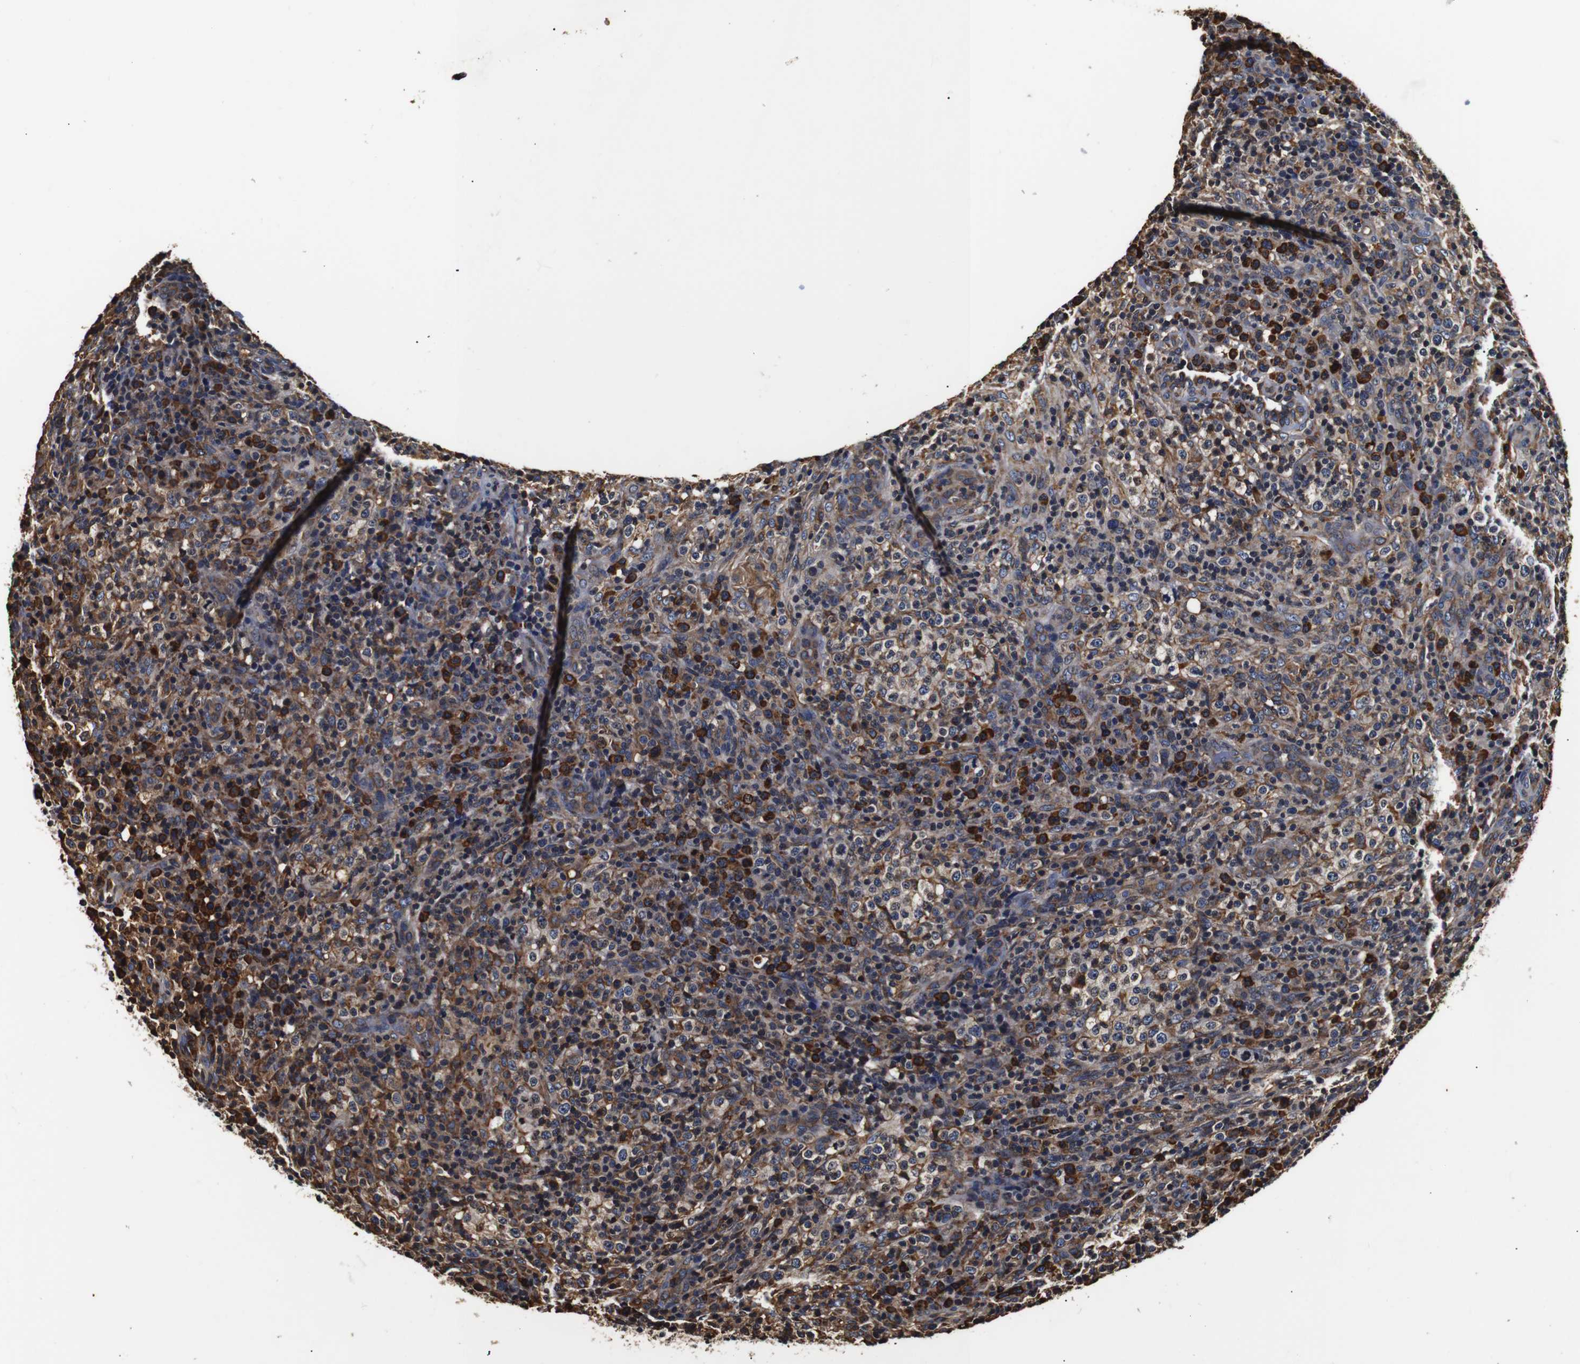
{"staining": {"intensity": "moderate", "quantity": "<25%", "location": "cytoplasmic/membranous"}, "tissue": "lymphoma", "cell_type": "Tumor cells", "image_type": "cancer", "snomed": [{"axis": "morphology", "description": "Malignant lymphoma, non-Hodgkin's type, High grade"}, {"axis": "topography", "description": "Lymph node"}], "caption": "DAB (3,3'-diaminobenzidine) immunohistochemical staining of malignant lymphoma, non-Hodgkin's type (high-grade) reveals moderate cytoplasmic/membranous protein staining in about <25% of tumor cells.", "gene": "HHIP", "patient": {"sex": "female", "age": 76}}